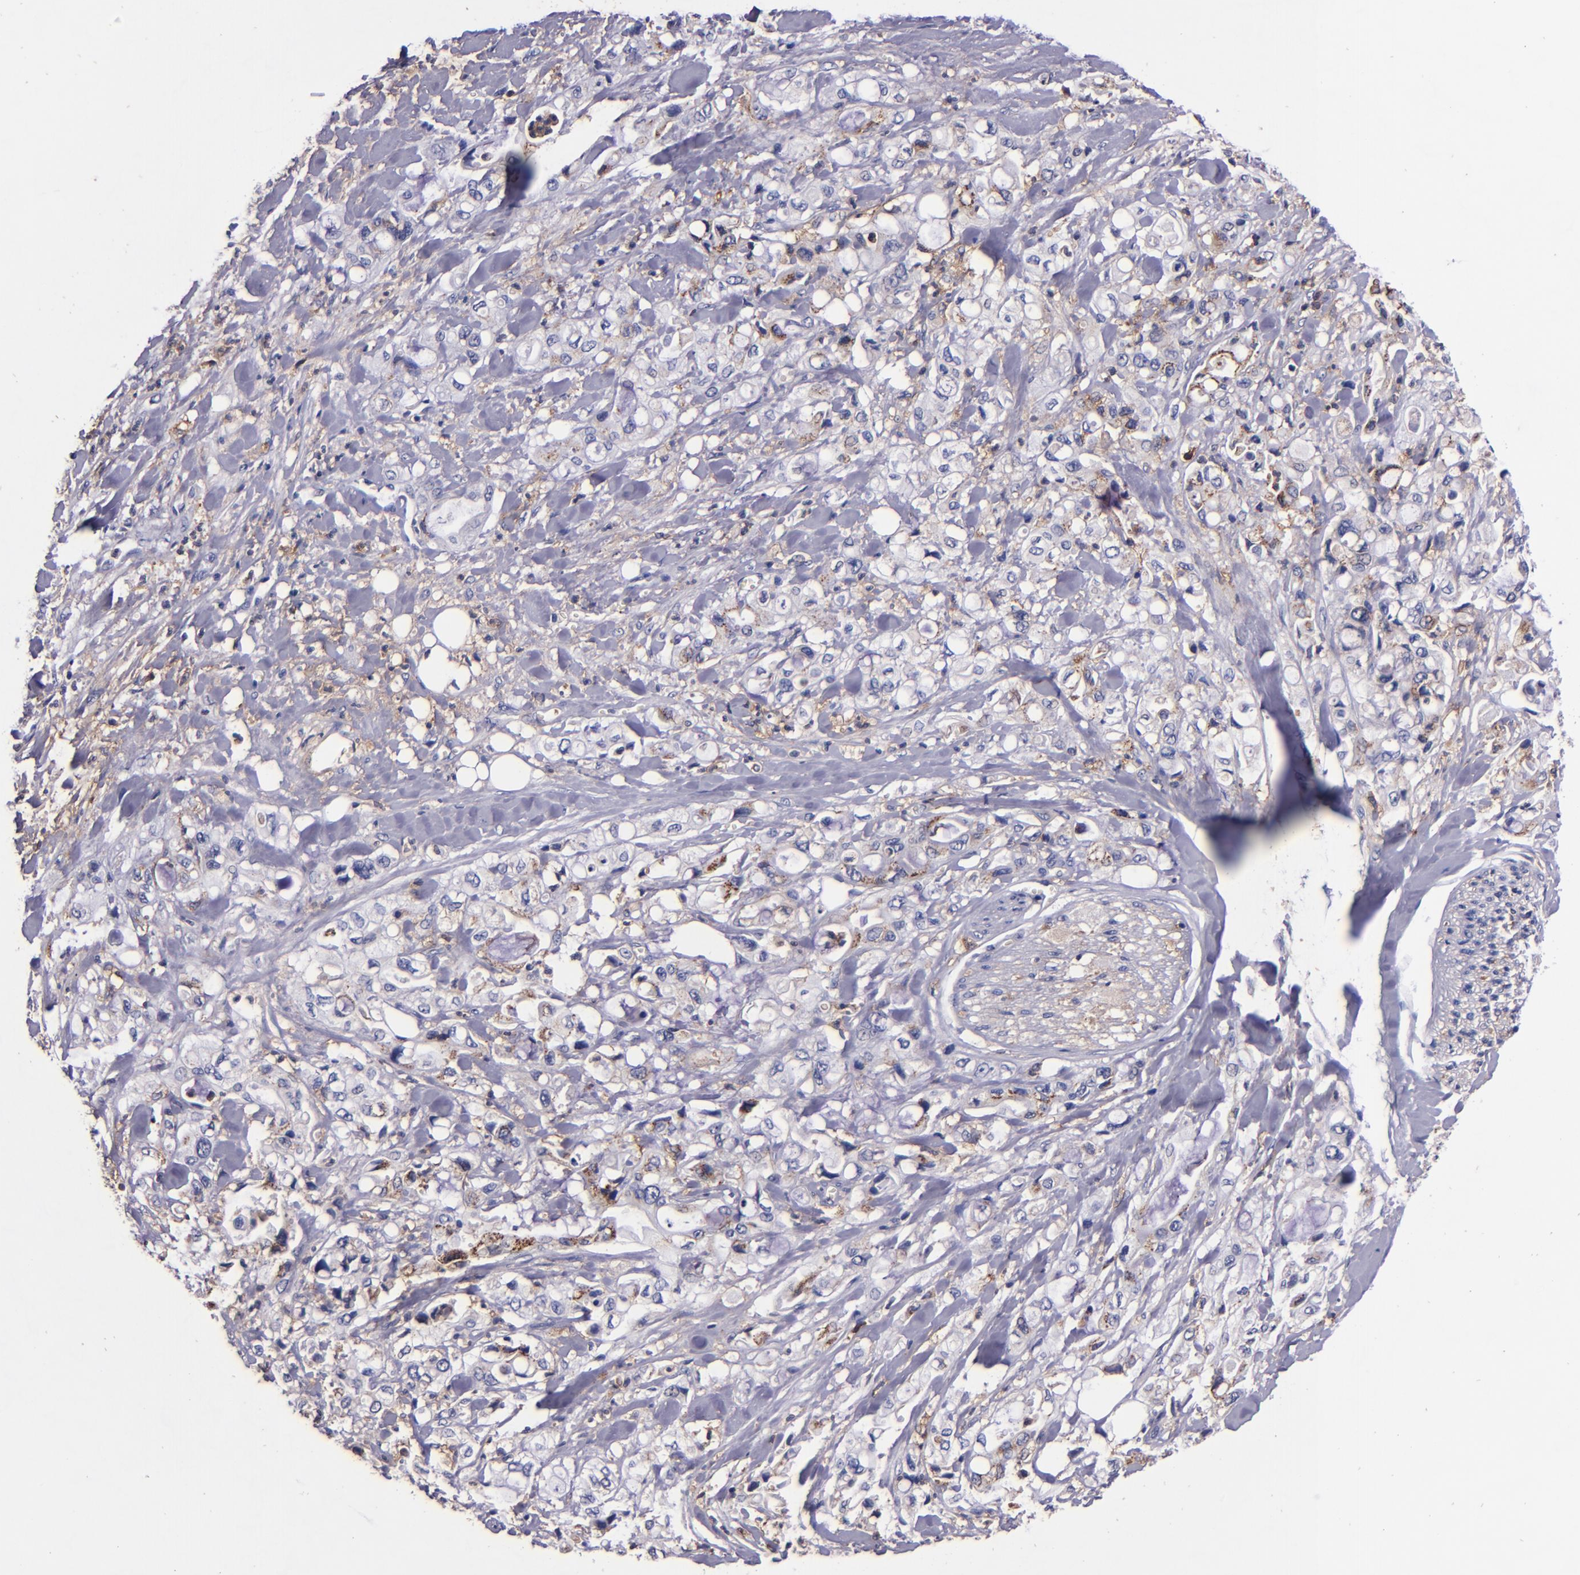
{"staining": {"intensity": "moderate", "quantity": "<25%", "location": "cytoplasmic/membranous"}, "tissue": "pancreatic cancer", "cell_type": "Tumor cells", "image_type": "cancer", "snomed": [{"axis": "morphology", "description": "Adenocarcinoma, NOS"}, {"axis": "topography", "description": "Pancreas"}], "caption": "Protein analysis of pancreatic adenocarcinoma tissue shows moderate cytoplasmic/membranous staining in about <25% of tumor cells.", "gene": "SIRPA", "patient": {"sex": "male", "age": 70}}